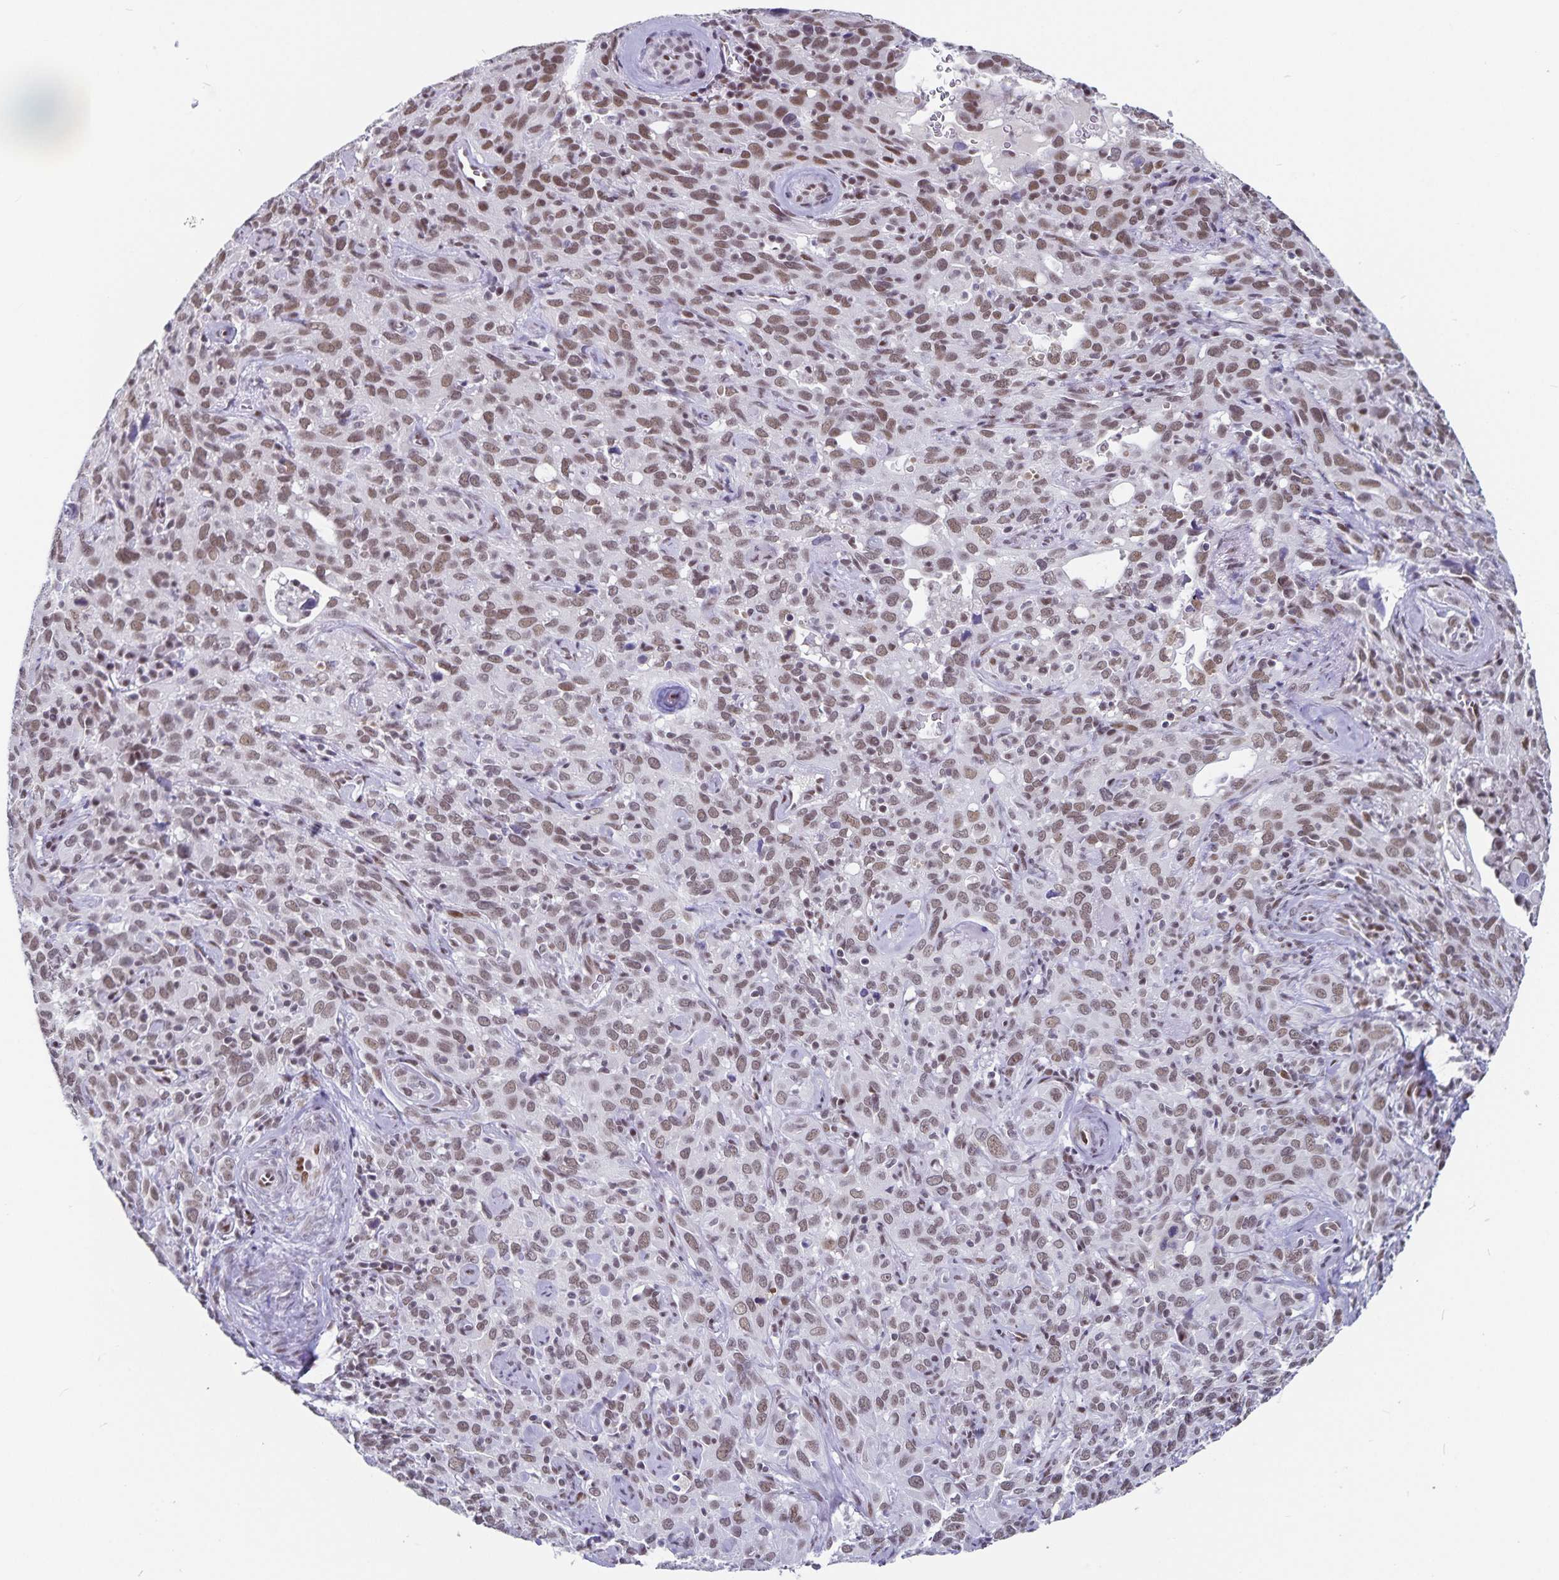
{"staining": {"intensity": "moderate", "quantity": ">75%", "location": "nuclear"}, "tissue": "cervical cancer", "cell_type": "Tumor cells", "image_type": "cancer", "snomed": [{"axis": "morphology", "description": "Normal tissue, NOS"}, {"axis": "morphology", "description": "Squamous cell carcinoma, NOS"}, {"axis": "topography", "description": "Cervix"}], "caption": "DAB (3,3'-diaminobenzidine) immunohistochemical staining of human cervical cancer demonstrates moderate nuclear protein positivity in approximately >75% of tumor cells.", "gene": "PBX2", "patient": {"sex": "female", "age": 51}}